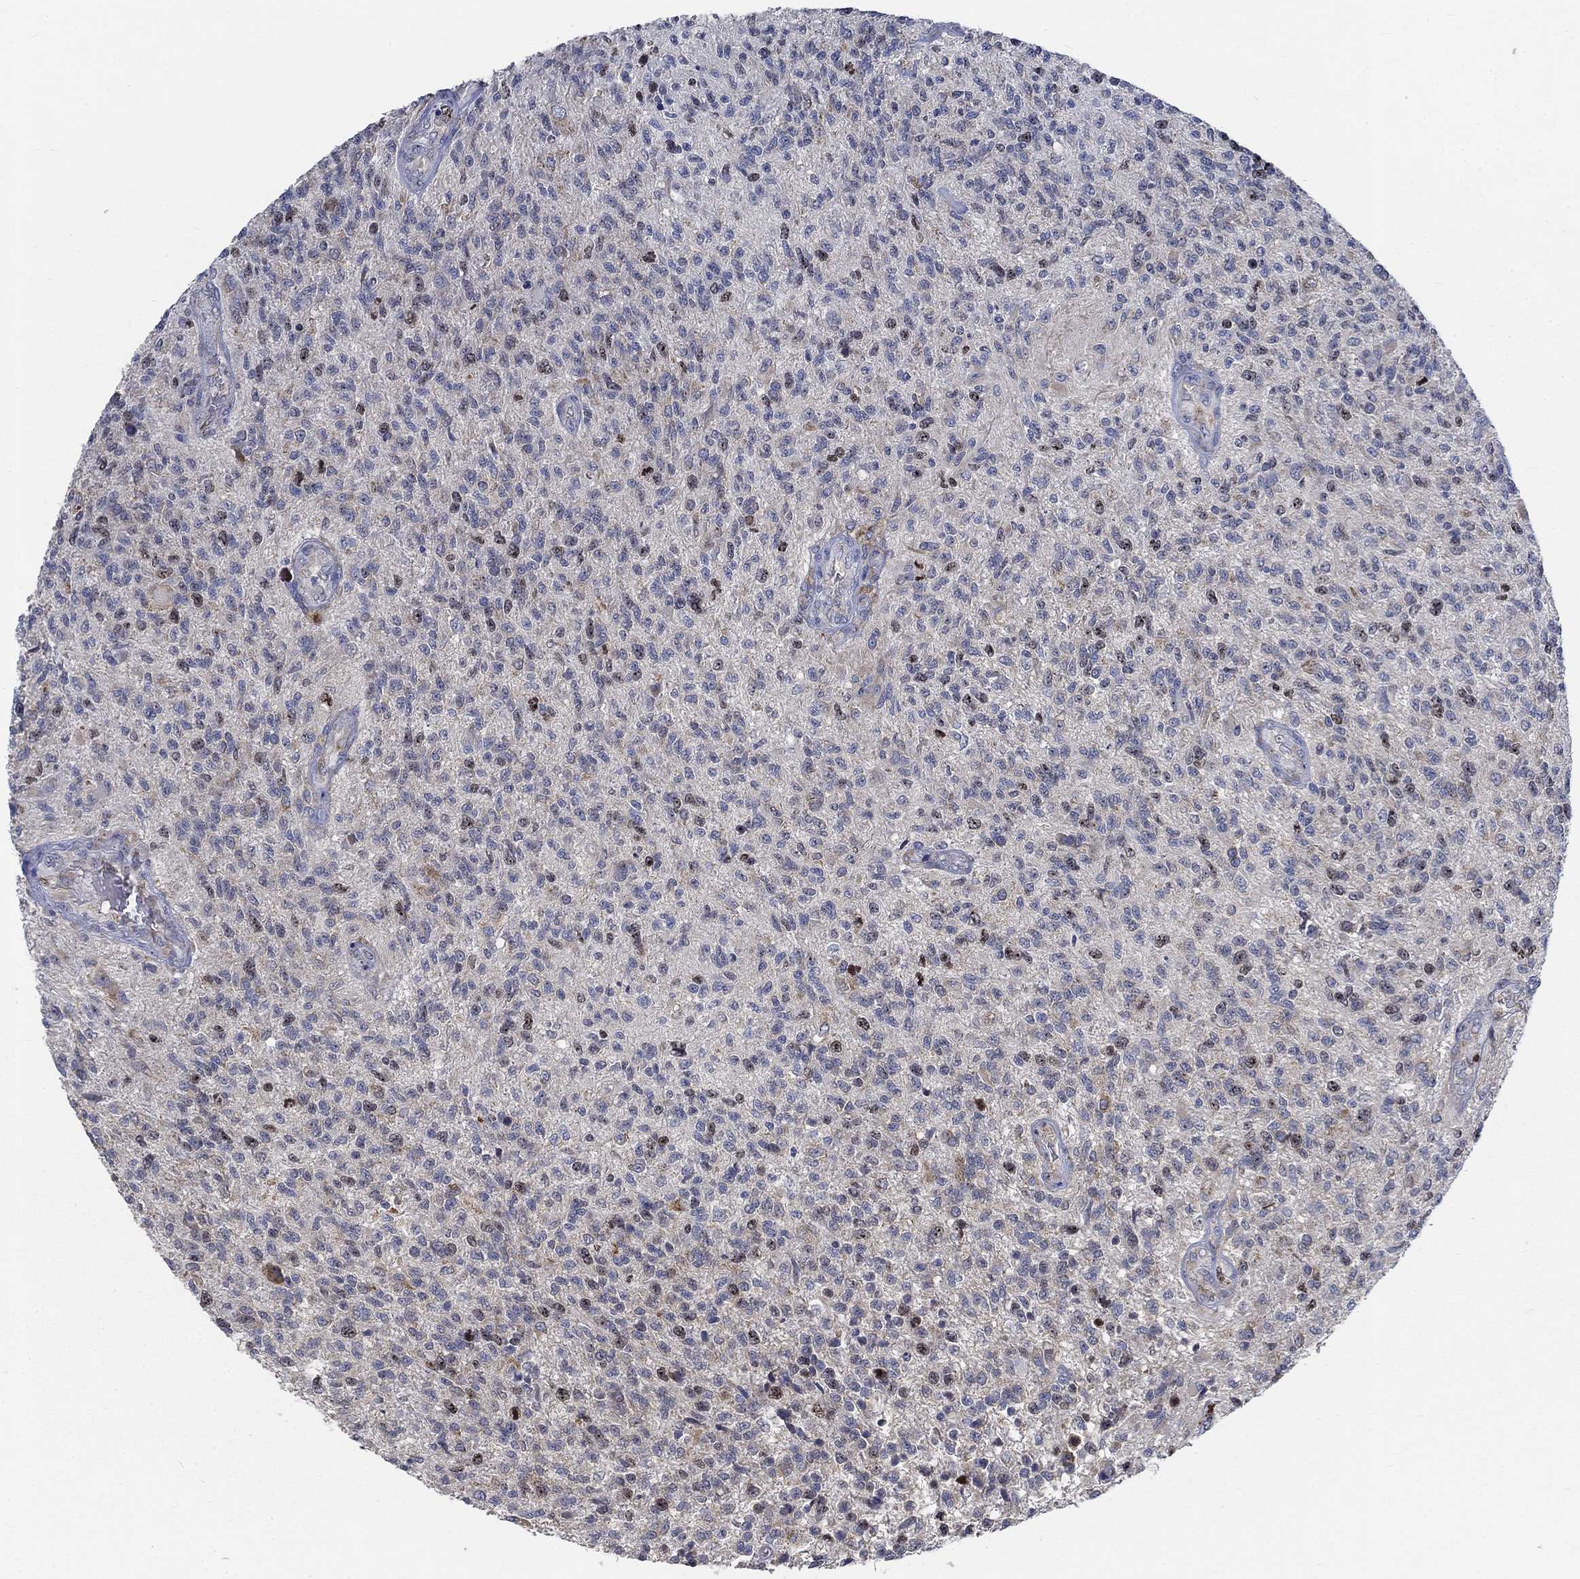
{"staining": {"intensity": "negative", "quantity": "none", "location": "none"}, "tissue": "glioma", "cell_type": "Tumor cells", "image_type": "cancer", "snomed": [{"axis": "morphology", "description": "Glioma, malignant, High grade"}, {"axis": "topography", "description": "Brain"}], "caption": "This histopathology image is of glioma stained with immunohistochemistry to label a protein in brown with the nuclei are counter-stained blue. There is no expression in tumor cells.", "gene": "MMP24", "patient": {"sex": "male", "age": 56}}